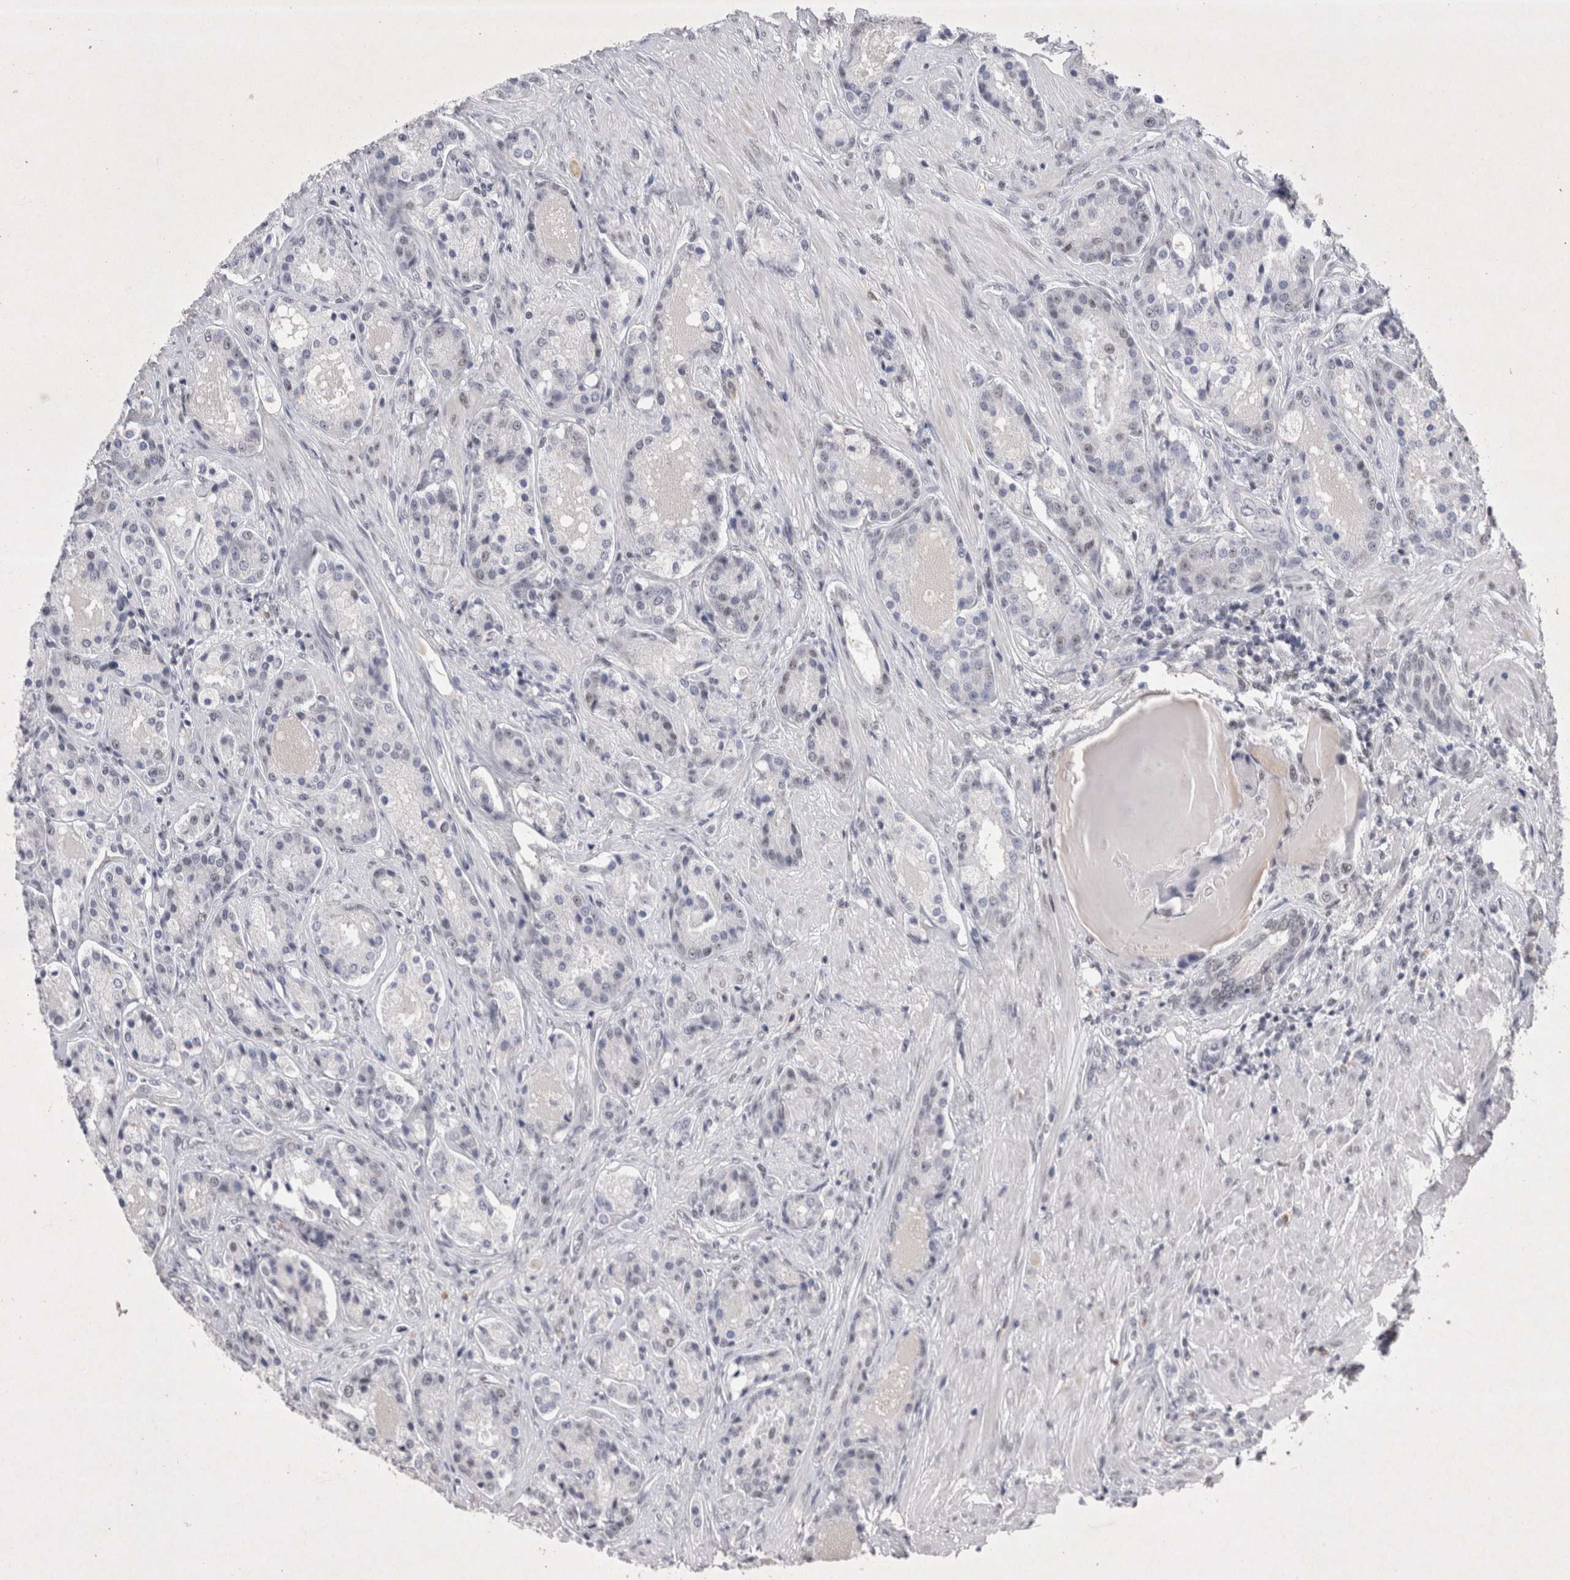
{"staining": {"intensity": "negative", "quantity": "none", "location": "none"}, "tissue": "prostate cancer", "cell_type": "Tumor cells", "image_type": "cancer", "snomed": [{"axis": "morphology", "description": "Adenocarcinoma, High grade"}, {"axis": "topography", "description": "Prostate"}], "caption": "The photomicrograph shows no significant expression in tumor cells of high-grade adenocarcinoma (prostate).", "gene": "RBM6", "patient": {"sex": "male", "age": 60}}